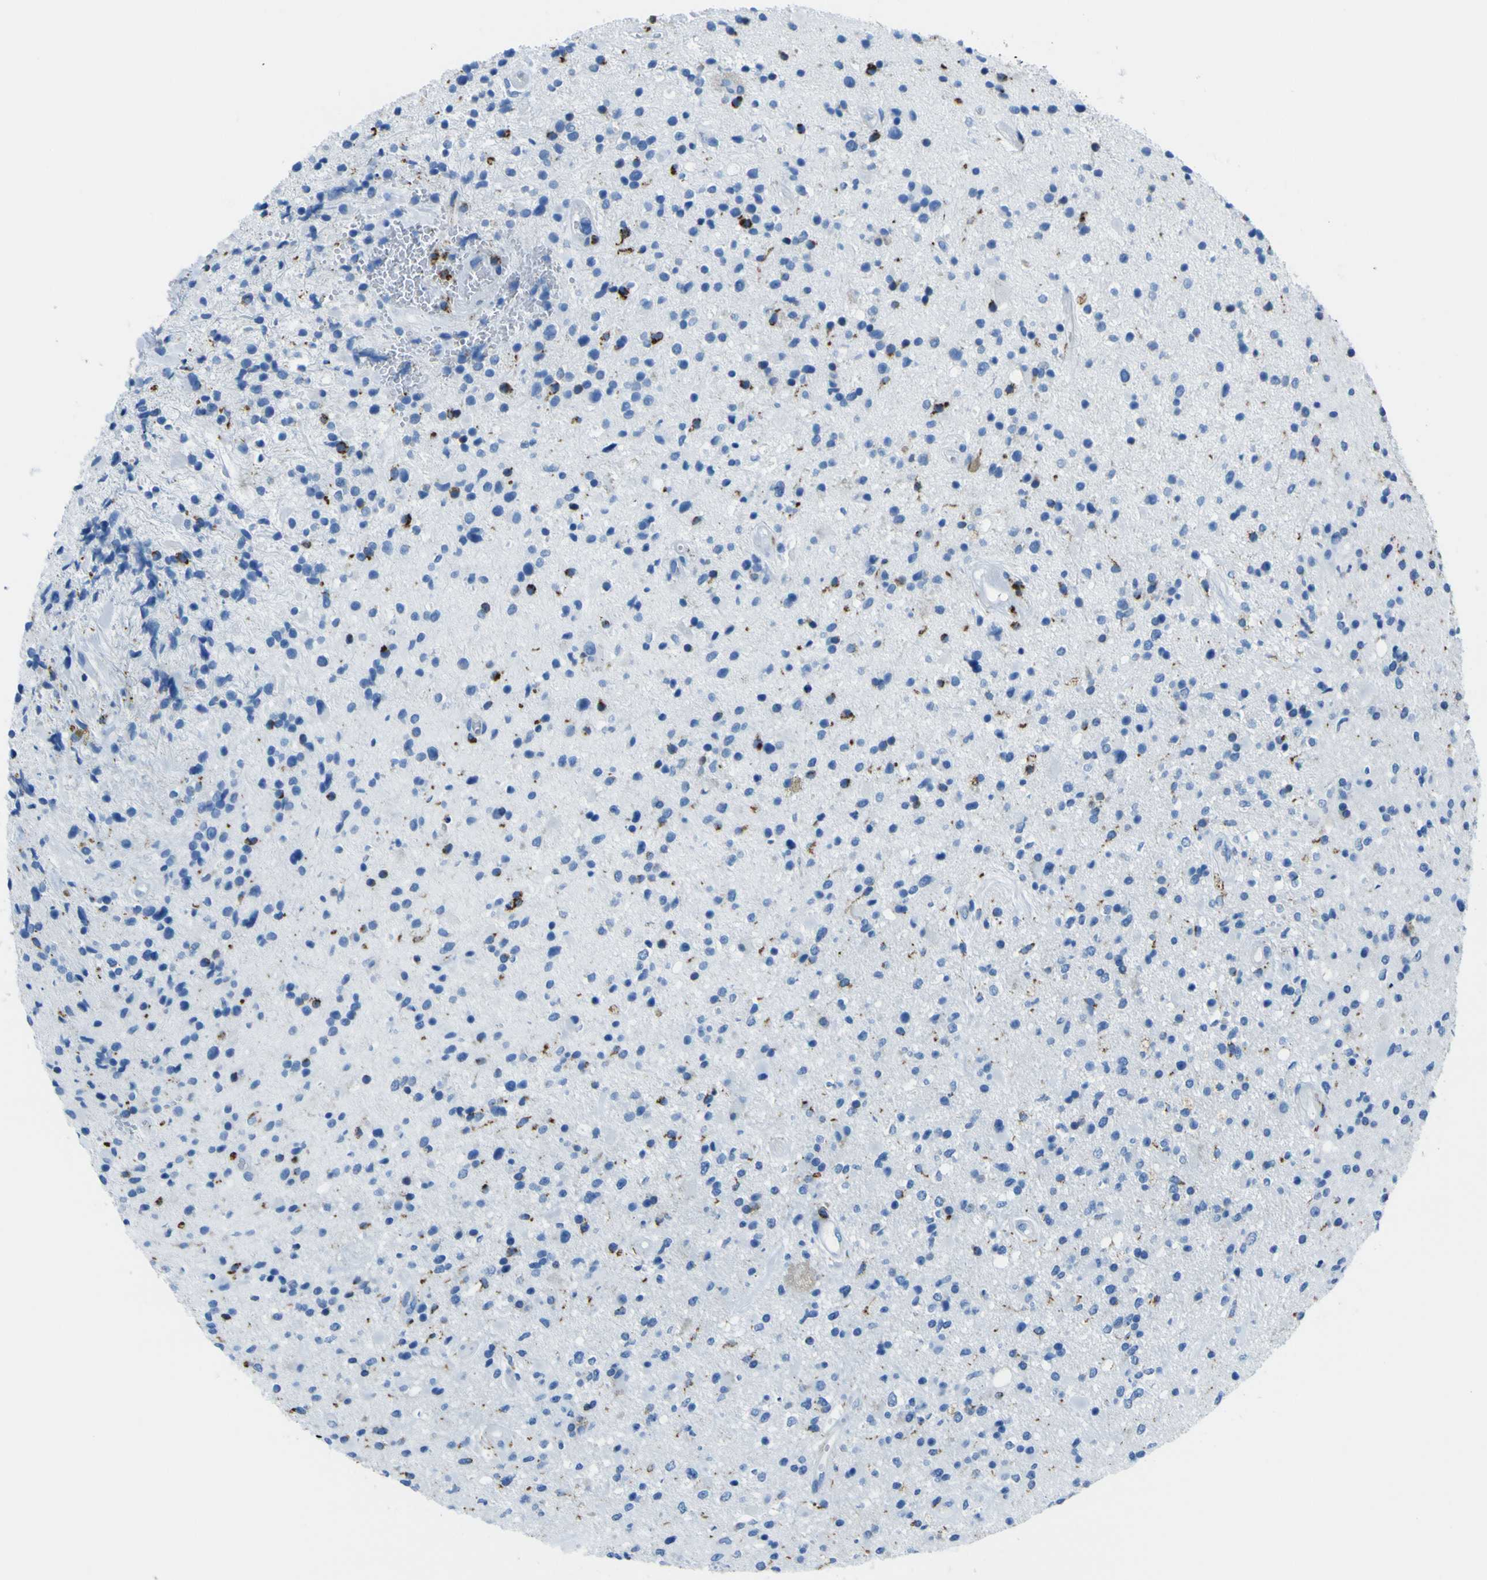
{"staining": {"intensity": "strong", "quantity": "<25%", "location": "cytoplasmic/membranous"}, "tissue": "glioma", "cell_type": "Tumor cells", "image_type": "cancer", "snomed": [{"axis": "morphology", "description": "Glioma, malignant, High grade"}, {"axis": "topography", "description": "Brain"}], "caption": "Strong cytoplasmic/membranous staining is seen in approximately <25% of tumor cells in glioma. (DAB (3,3'-diaminobenzidine) IHC, brown staining for protein, blue staining for nuclei).", "gene": "ACSL1", "patient": {"sex": "male", "age": 33}}